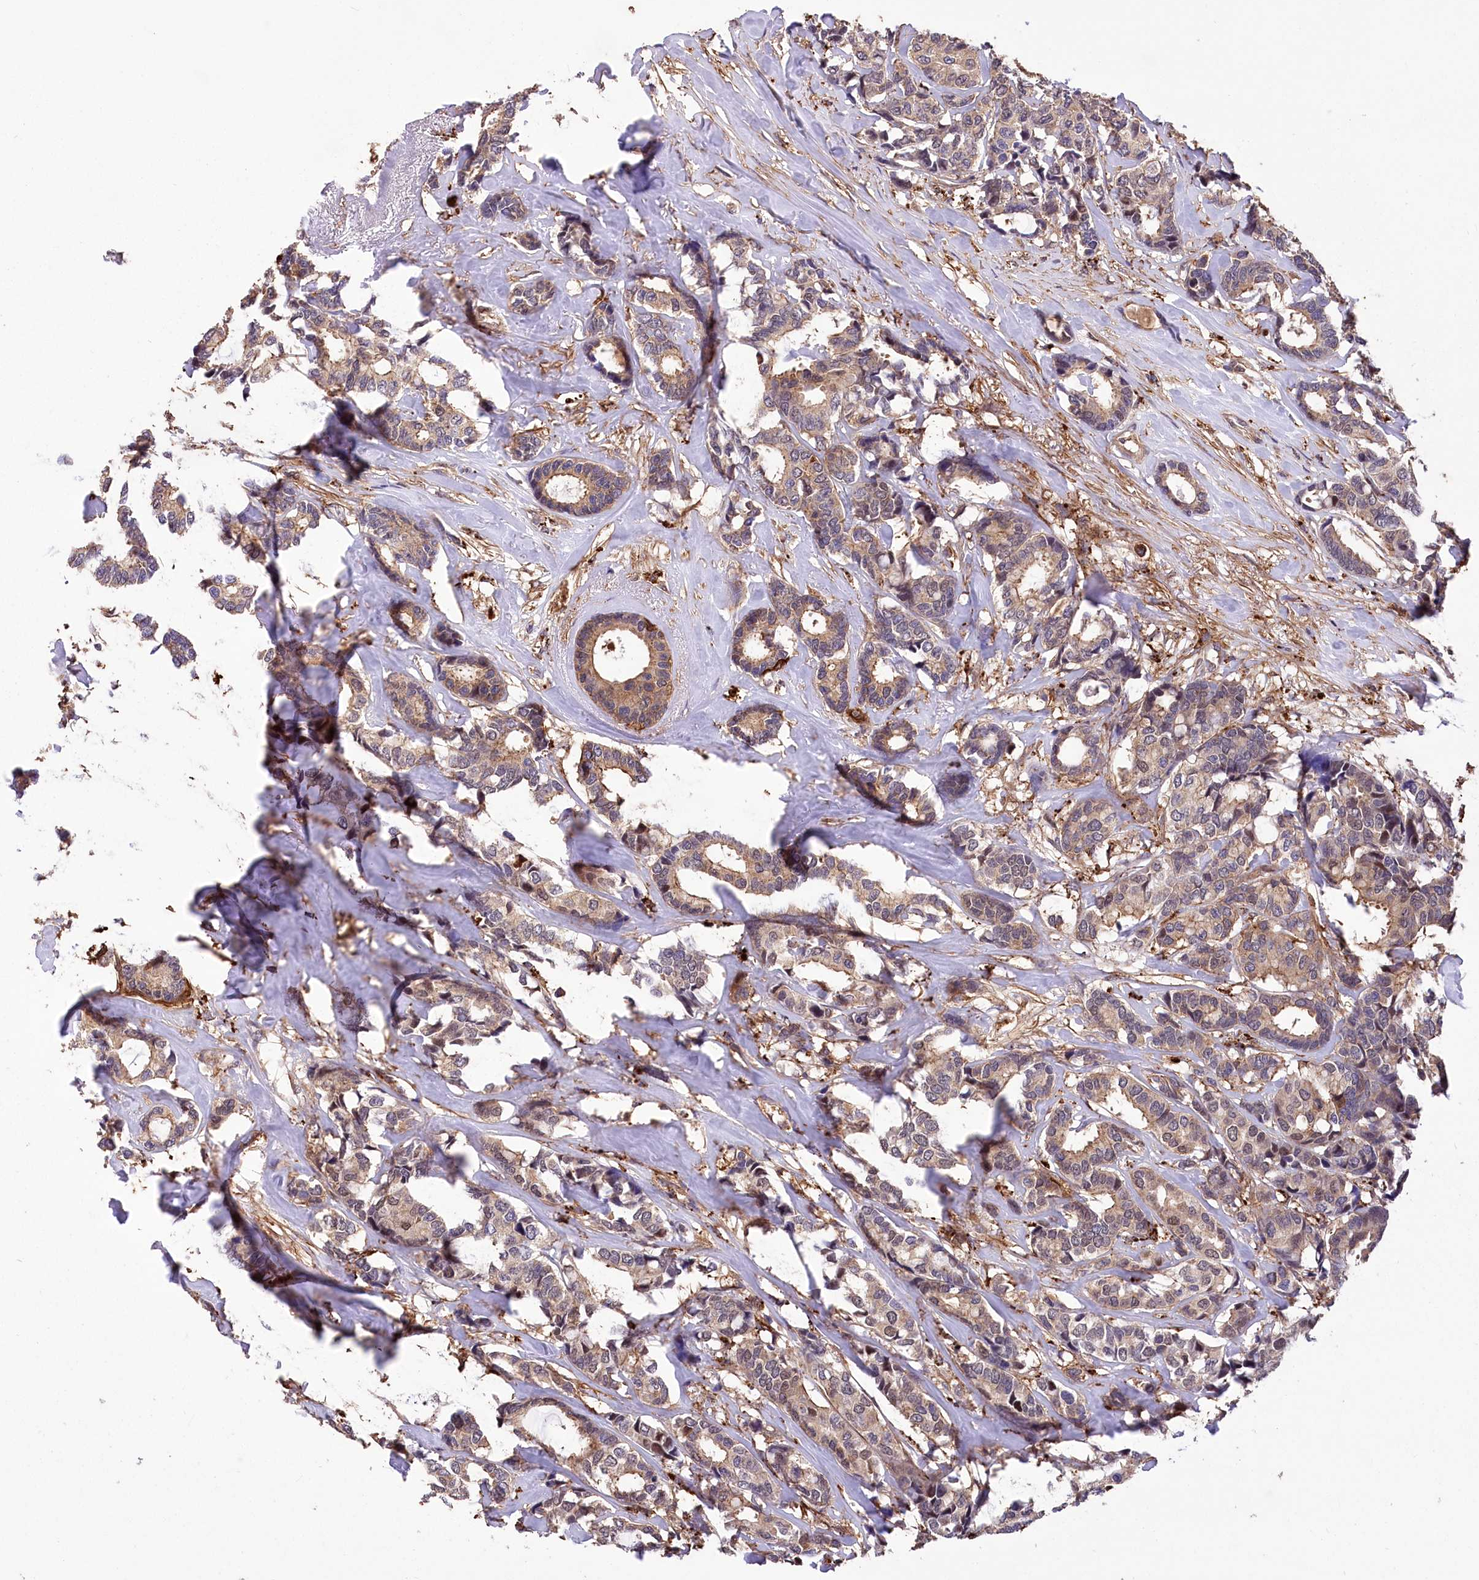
{"staining": {"intensity": "weak", "quantity": ">75%", "location": "cytoplasmic/membranous"}, "tissue": "breast cancer", "cell_type": "Tumor cells", "image_type": "cancer", "snomed": [{"axis": "morphology", "description": "Duct carcinoma"}, {"axis": "topography", "description": "Breast"}], "caption": "IHC (DAB) staining of human breast cancer (intraductal carcinoma) displays weak cytoplasmic/membranous protein expression in approximately >75% of tumor cells.", "gene": "DPP3", "patient": {"sex": "female", "age": 87}}